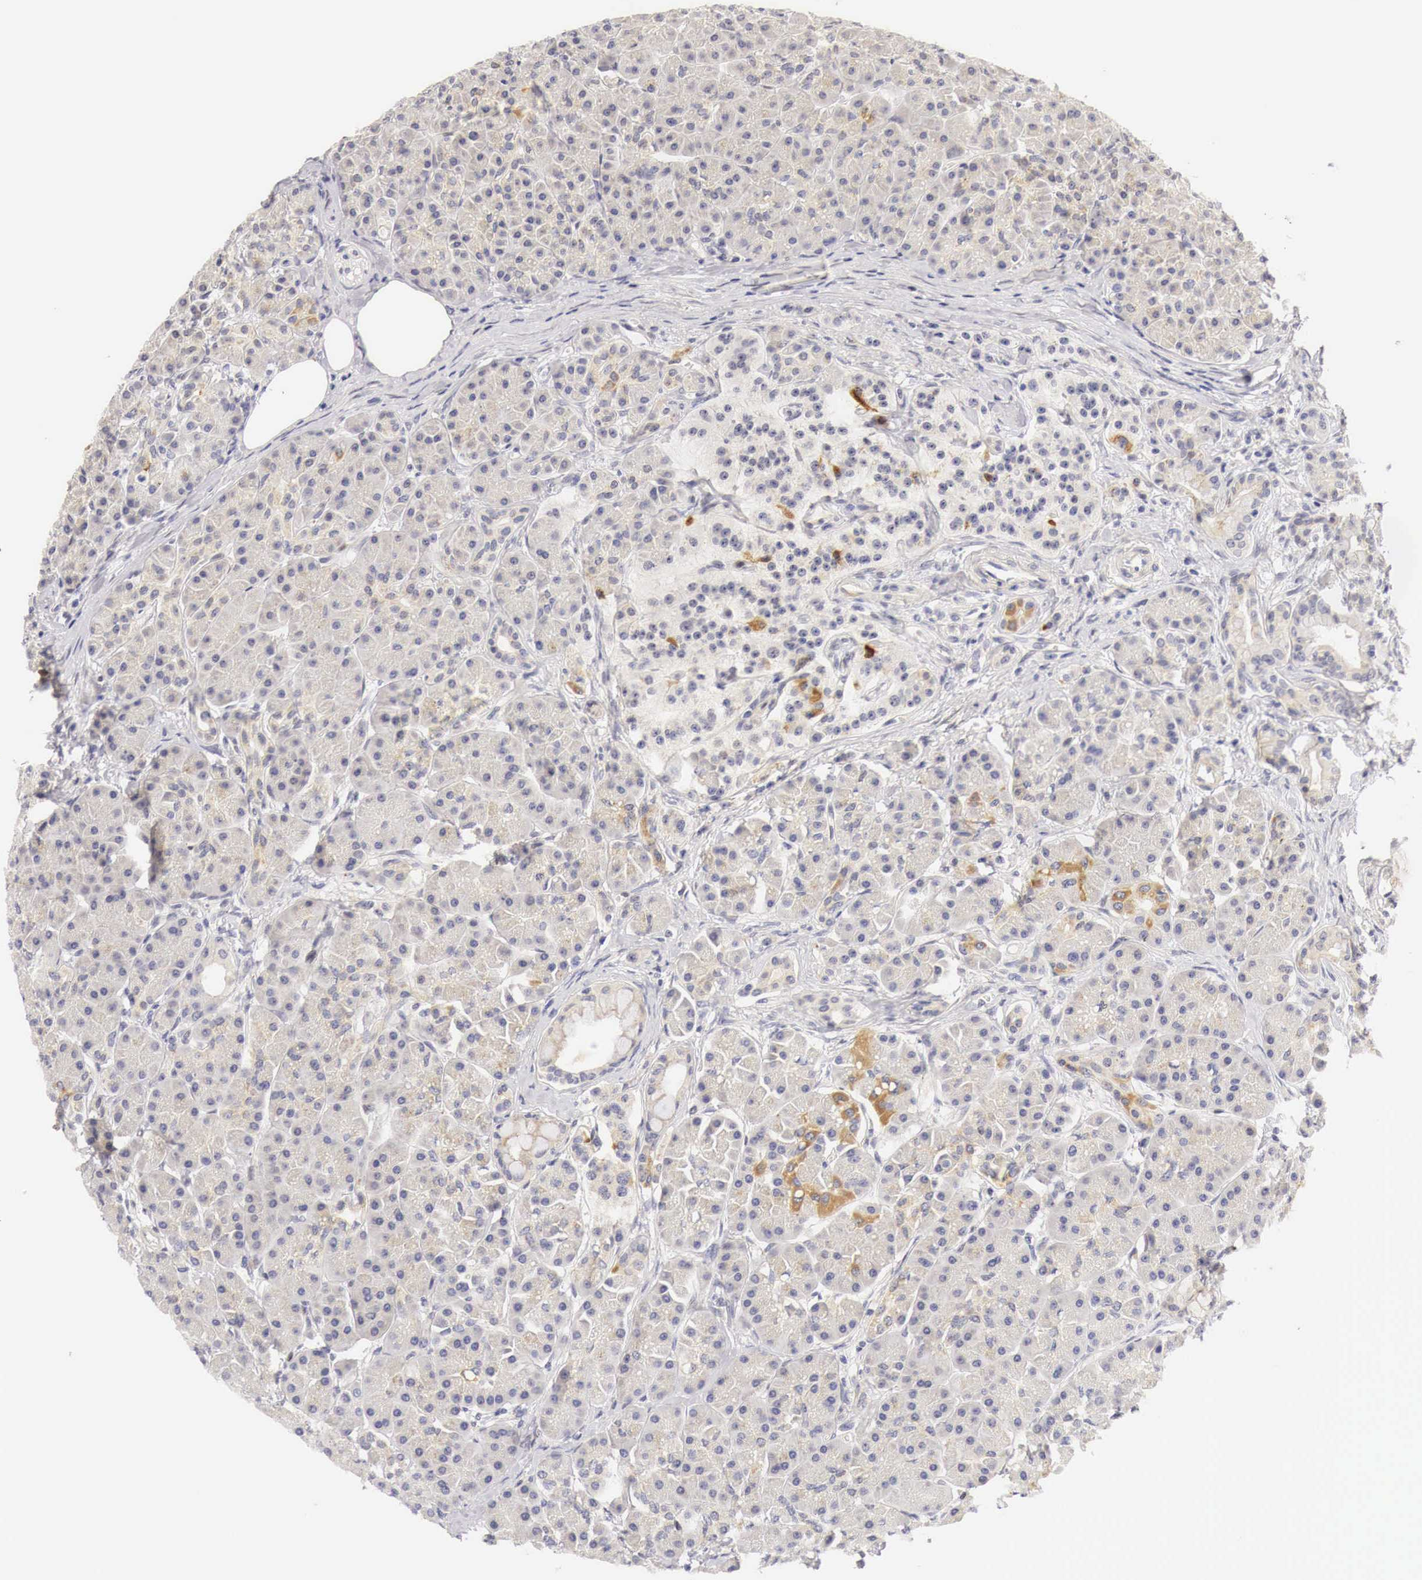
{"staining": {"intensity": "moderate", "quantity": "<25%", "location": "cytoplasmic/membranous"}, "tissue": "pancreas", "cell_type": "Exocrine glandular cells", "image_type": "normal", "snomed": [{"axis": "morphology", "description": "Normal tissue, NOS"}, {"axis": "topography", "description": "Pancreas"}], "caption": "The photomicrograph reveals immunohistochemical staining of normal pancreas. There is moderate cytoplasmic/membranous positivity is seen in about <25% of exocrine glandular cells.", "gene": "CASP3", "patient": {"sex": "male", "age": 73}}